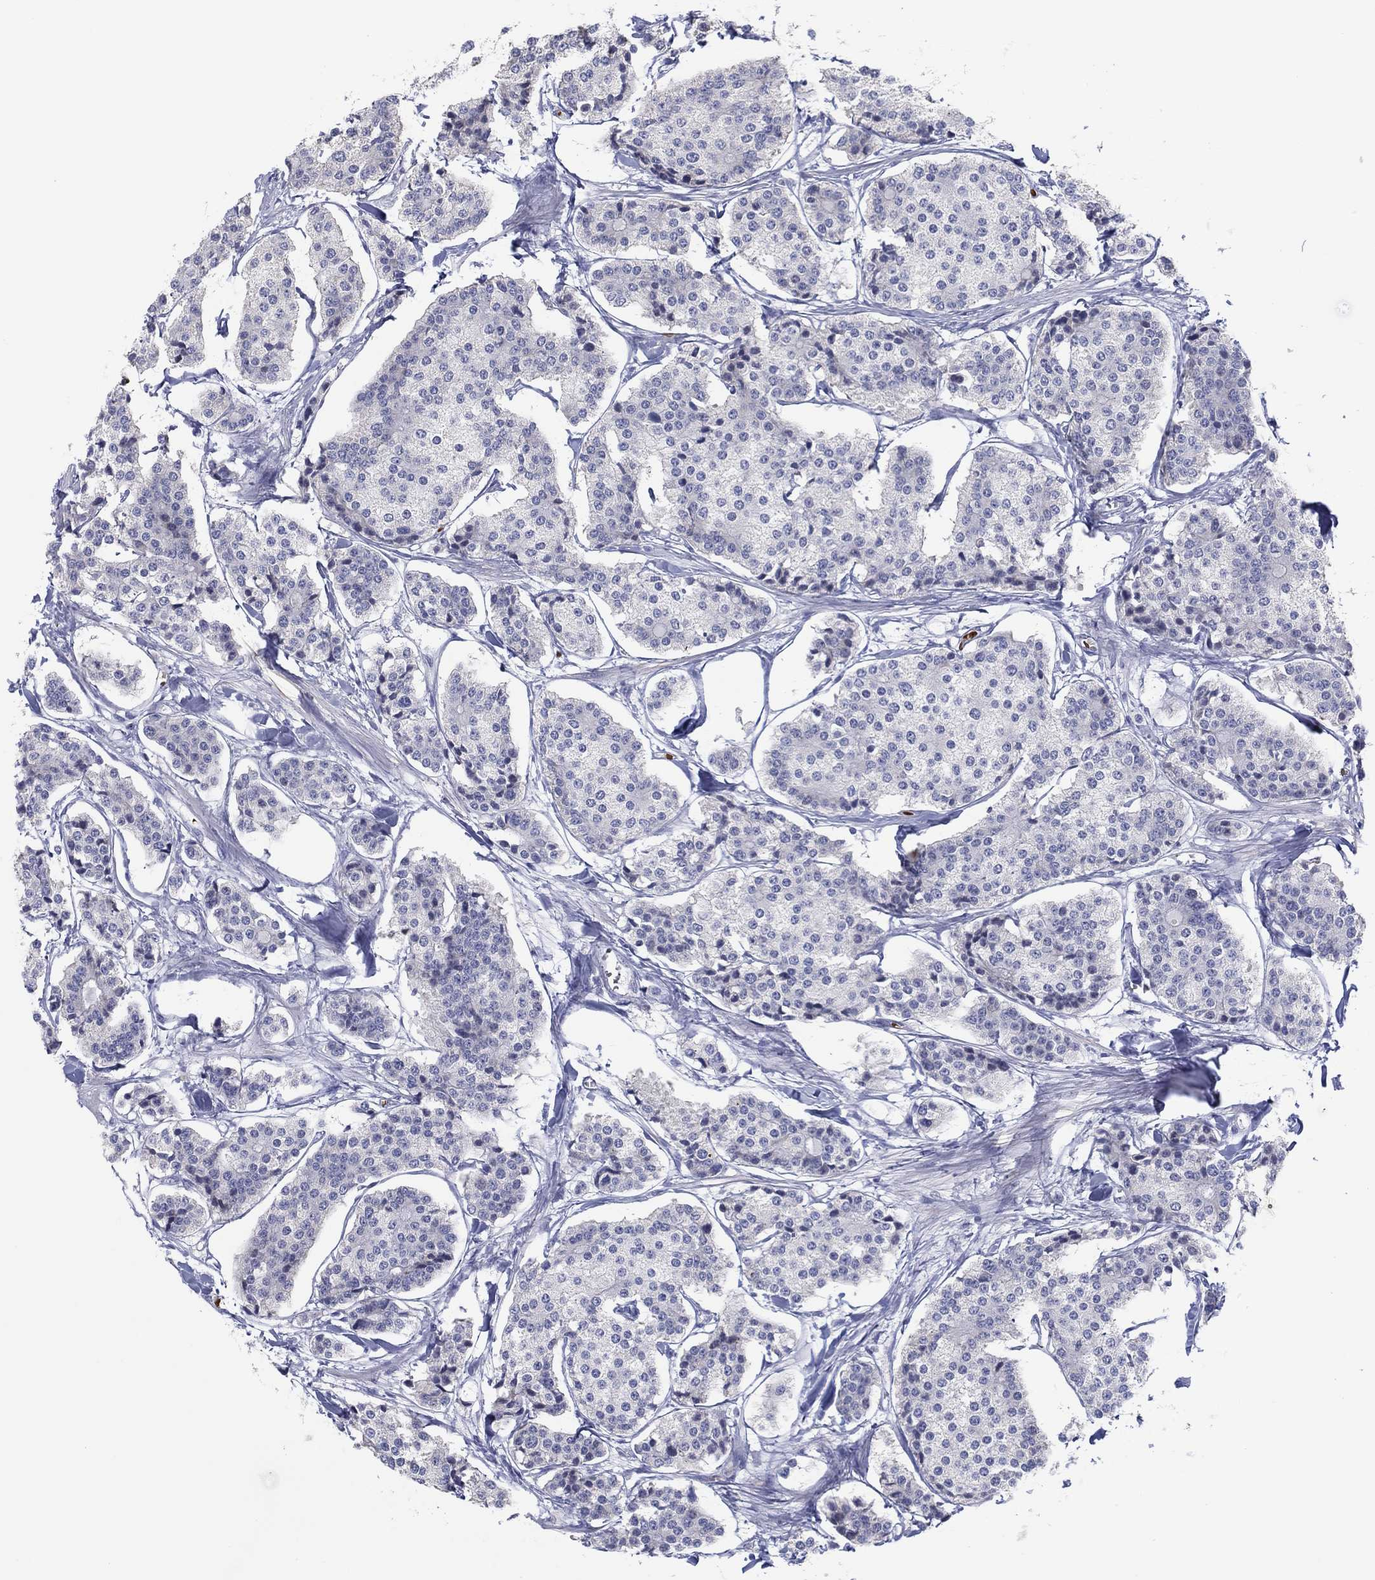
{"staining": {"intensity": "negative", "quantity": "none", "location": "none"}, "tissue": "carcinoid", "cell_type": "Tumor cells", "image_type": "cancer", "snomed": [{"axis": "morphology", "description": "Carcinoid, malignant, NOS"}, {"axis": "topography", "description": "Small intestine"}], "caption": "DAB (3,3'-diaminobenzidine) immunohistochemical staining of human carcinoid (malignant) exhibits no significant staining in tumor cells.", "gene": "HEATR4", "patient": {"sex": "female", "age": 65}}